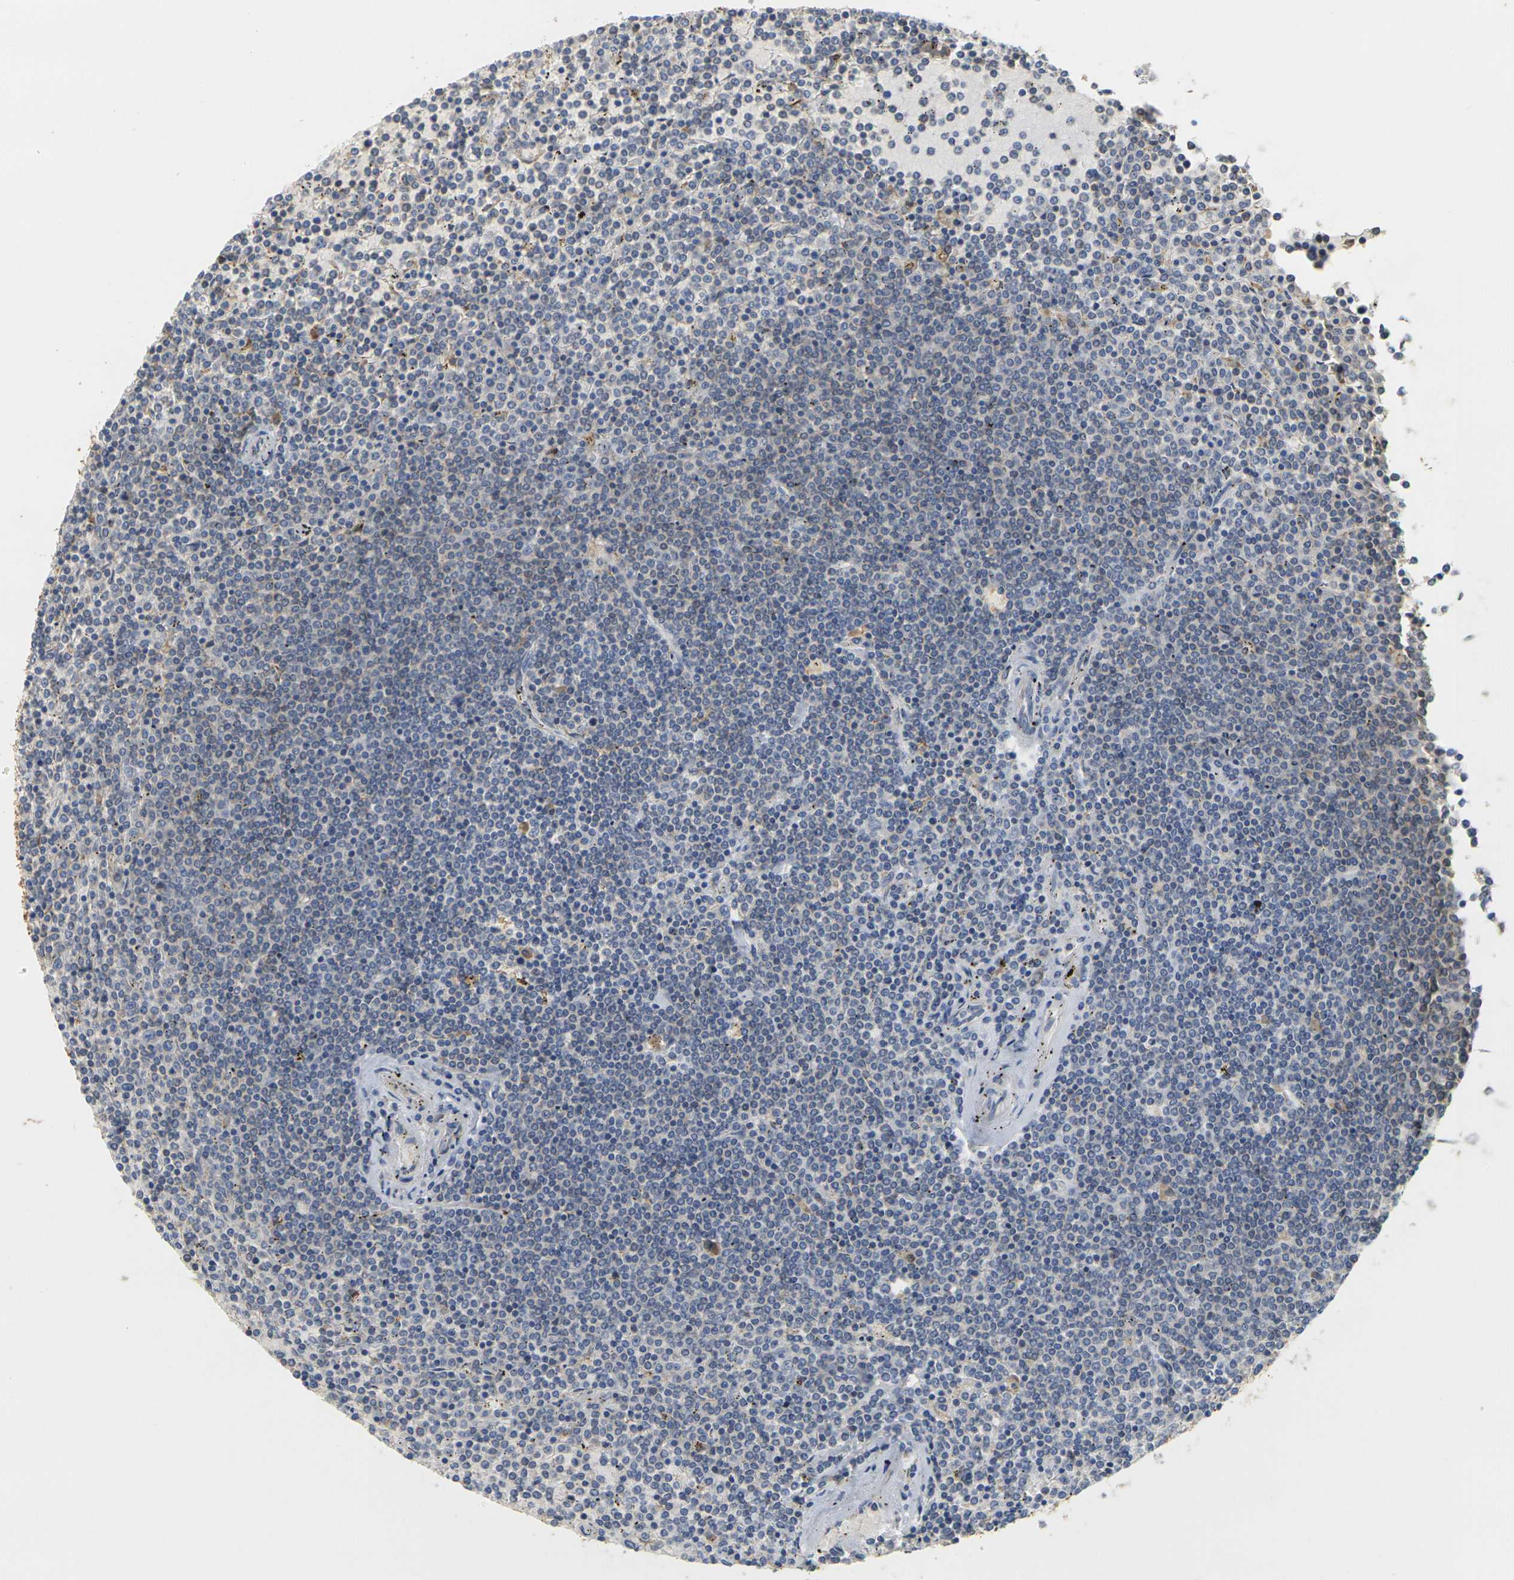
{"staining": {"intensity": "negative", "quantity": "none", "location": "none"}, "tissue": "lymphoma", "cell_type": "Tumor cells", "image_type": "cancer", "snomed": [{"axis": "morphology", "description": "Malignant lymphoma, non-Hodgkin's type, Low grade"}, {"axis": "topography", "description": "Spleen"}], "caption": "Low-grade malignant lymphoma, non-Hodgkin's type was stained to show a protein in brown. There is no significant positivity in tumor cells.", "gene": "GDAP1", "patient": {"sex": "female", "age": 77}}